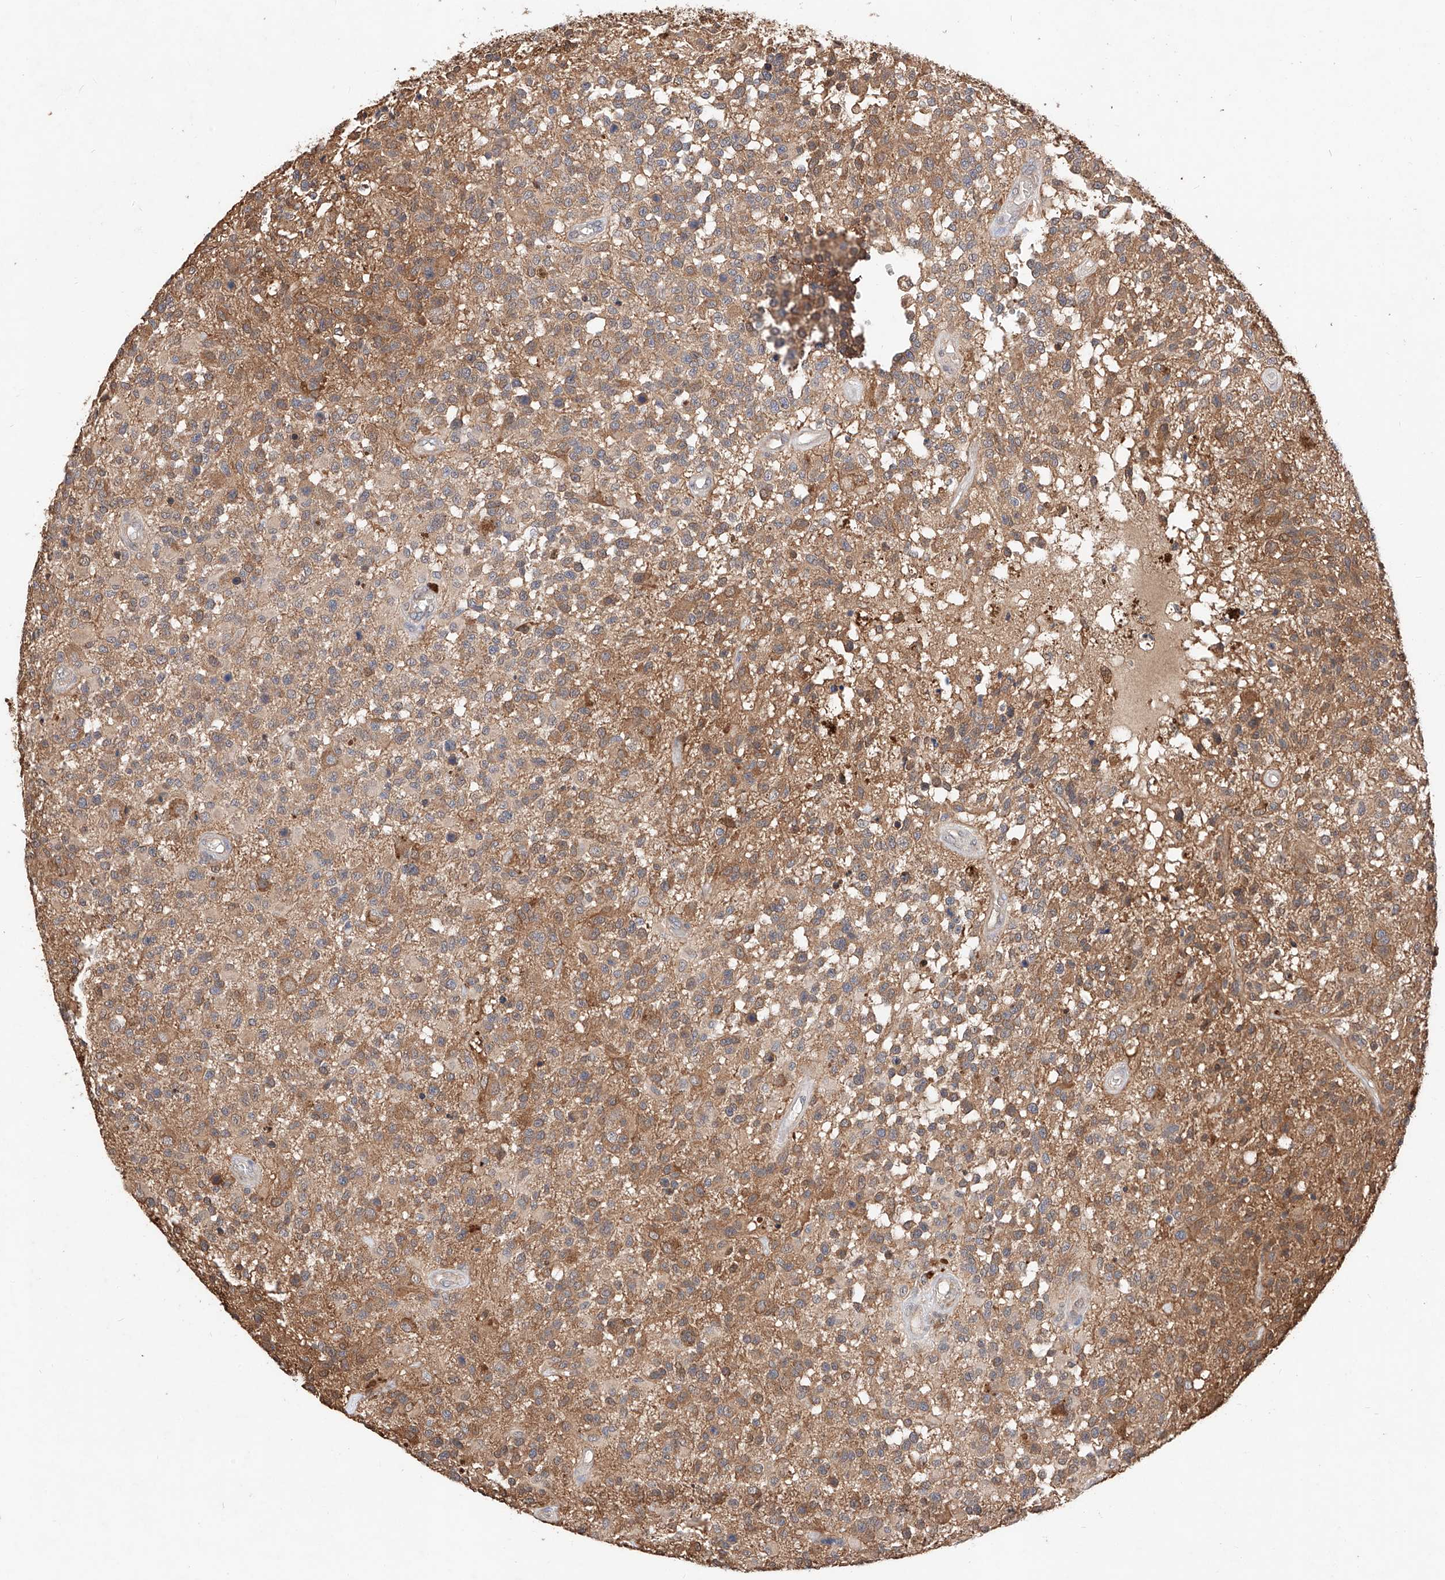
{"staining": {"intensity": "moderate", "quantity": ">75%", "location": "cytoplasmic/membranous"}, "tissue": "glioma", "cell_type": "Tumor cells", "image_type": "cancer", "snomed": [{"axis": "morphology", "description": "Glioma, malignant, High grade"}, {"axis": "morphology", "description": "Glioblastoma, NOS"}, {"axis": "topography", "description": "Brain"}], "caption": "Immunohistochemical staining of human glioma displays moderate cytoplasmic/membranous protein expression in approximately >75% of tumor cells. (Stains: DAB in brown, nuclei in blue, Microscopy: brightfield microscopy at high magnification).", "gene": "ZSCAN4", "patient": {"sex": "male", "age": 60}}